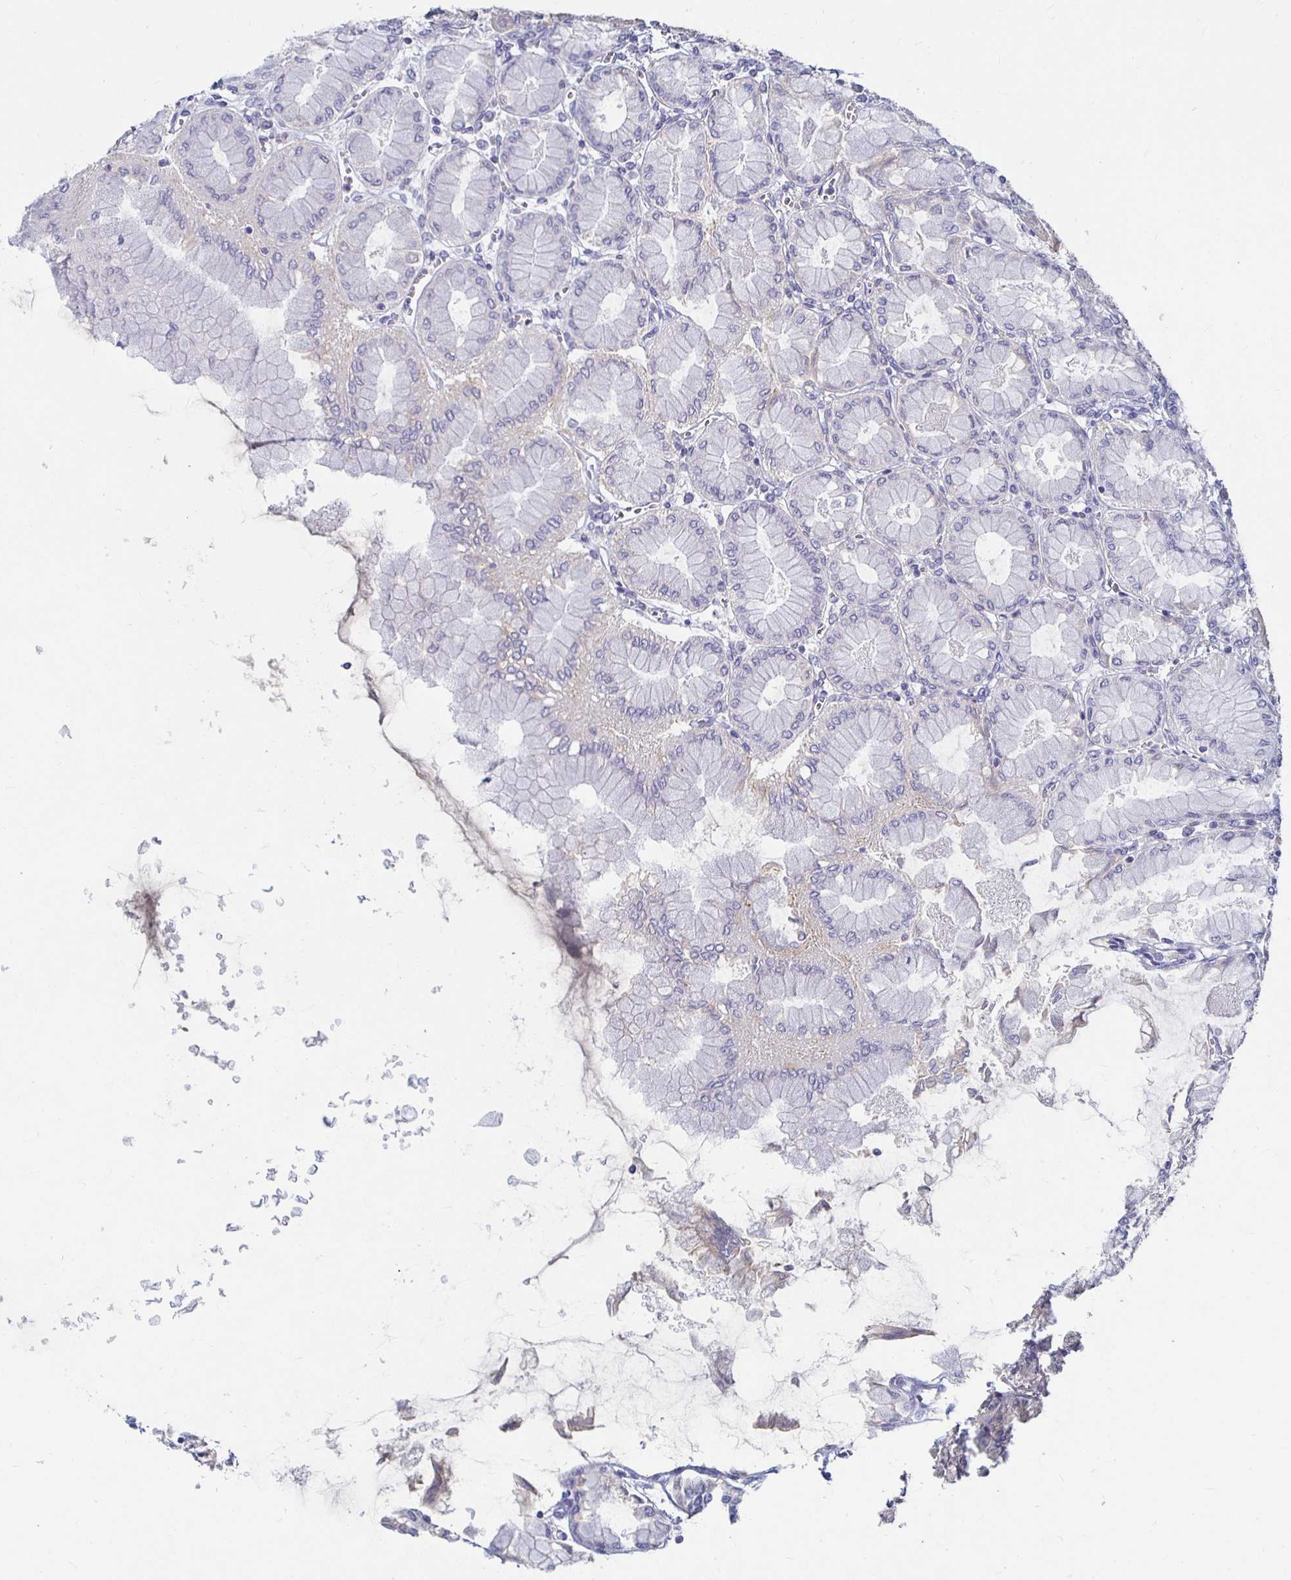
{"staining": {"intensity": "negative", "quantity": "none", "location": "none"}, "tissue": "stomach", "cell_type": "Glandular cells", "image_type": "normal", "snomed": [{"axis": "morphology", "description": "Normal tissue, NOS"}, {"axis": "topography", "description": "Stomach, upper"}], "caption": "Immunohistochemical staining of benign human stomach demonstrates no significant expression in glandular cells.", "gene": "RNF144B", "patient": {"sex": "female", "age": 56}}